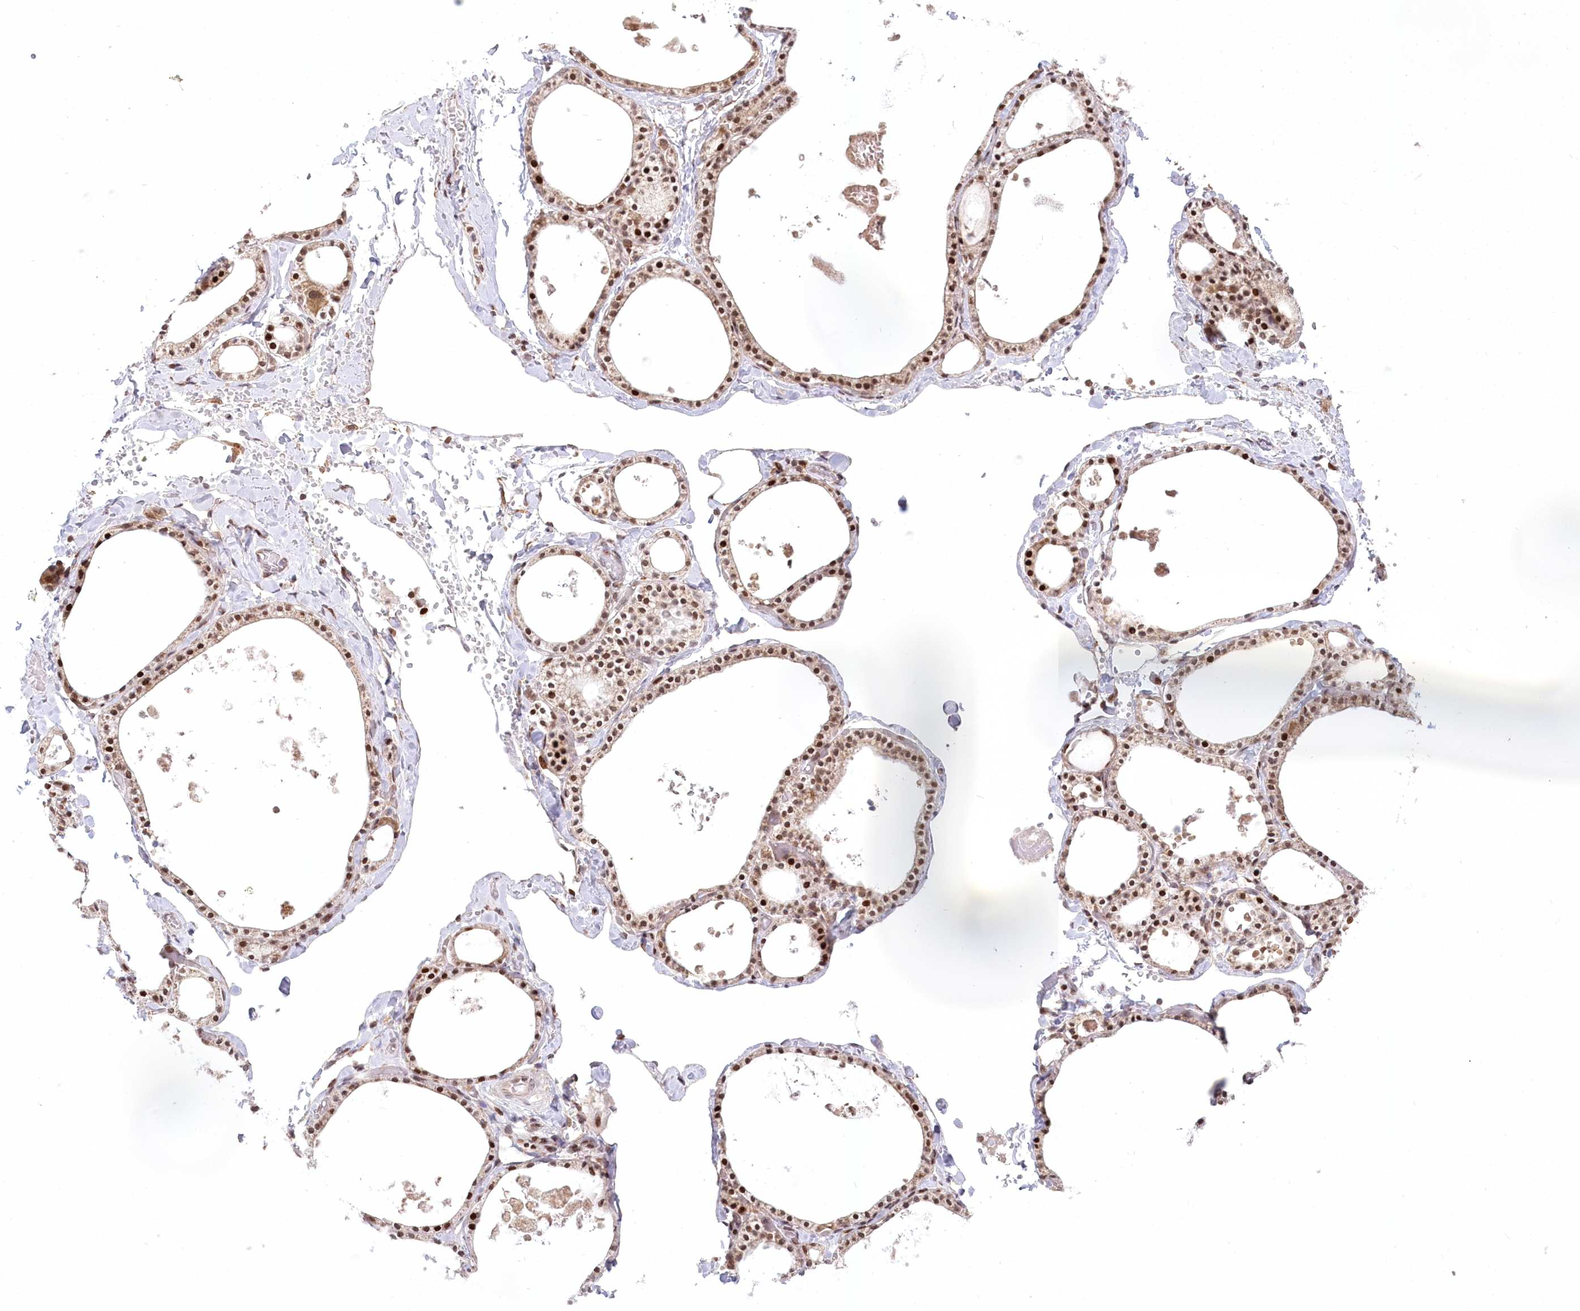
{"staining": {"intensity": "moderate", "quantity": ">75%", "location": "nuclear"}, "tissue": "thyroid gland", "cell_type": "Glandular cells", "image_type": "normal", "snomed": [{"axis": "morphology", "description": "Normal tissue, NOS"}, {"axis": "topography", "description": "Thyroid gland"}], "caption": "Glandular cells demonstrate moderate nuclear expression in about >75% of cells in benign thyroid gland.", "gene": "PYURF", "patient": {"sex": "male", "age": 56}}